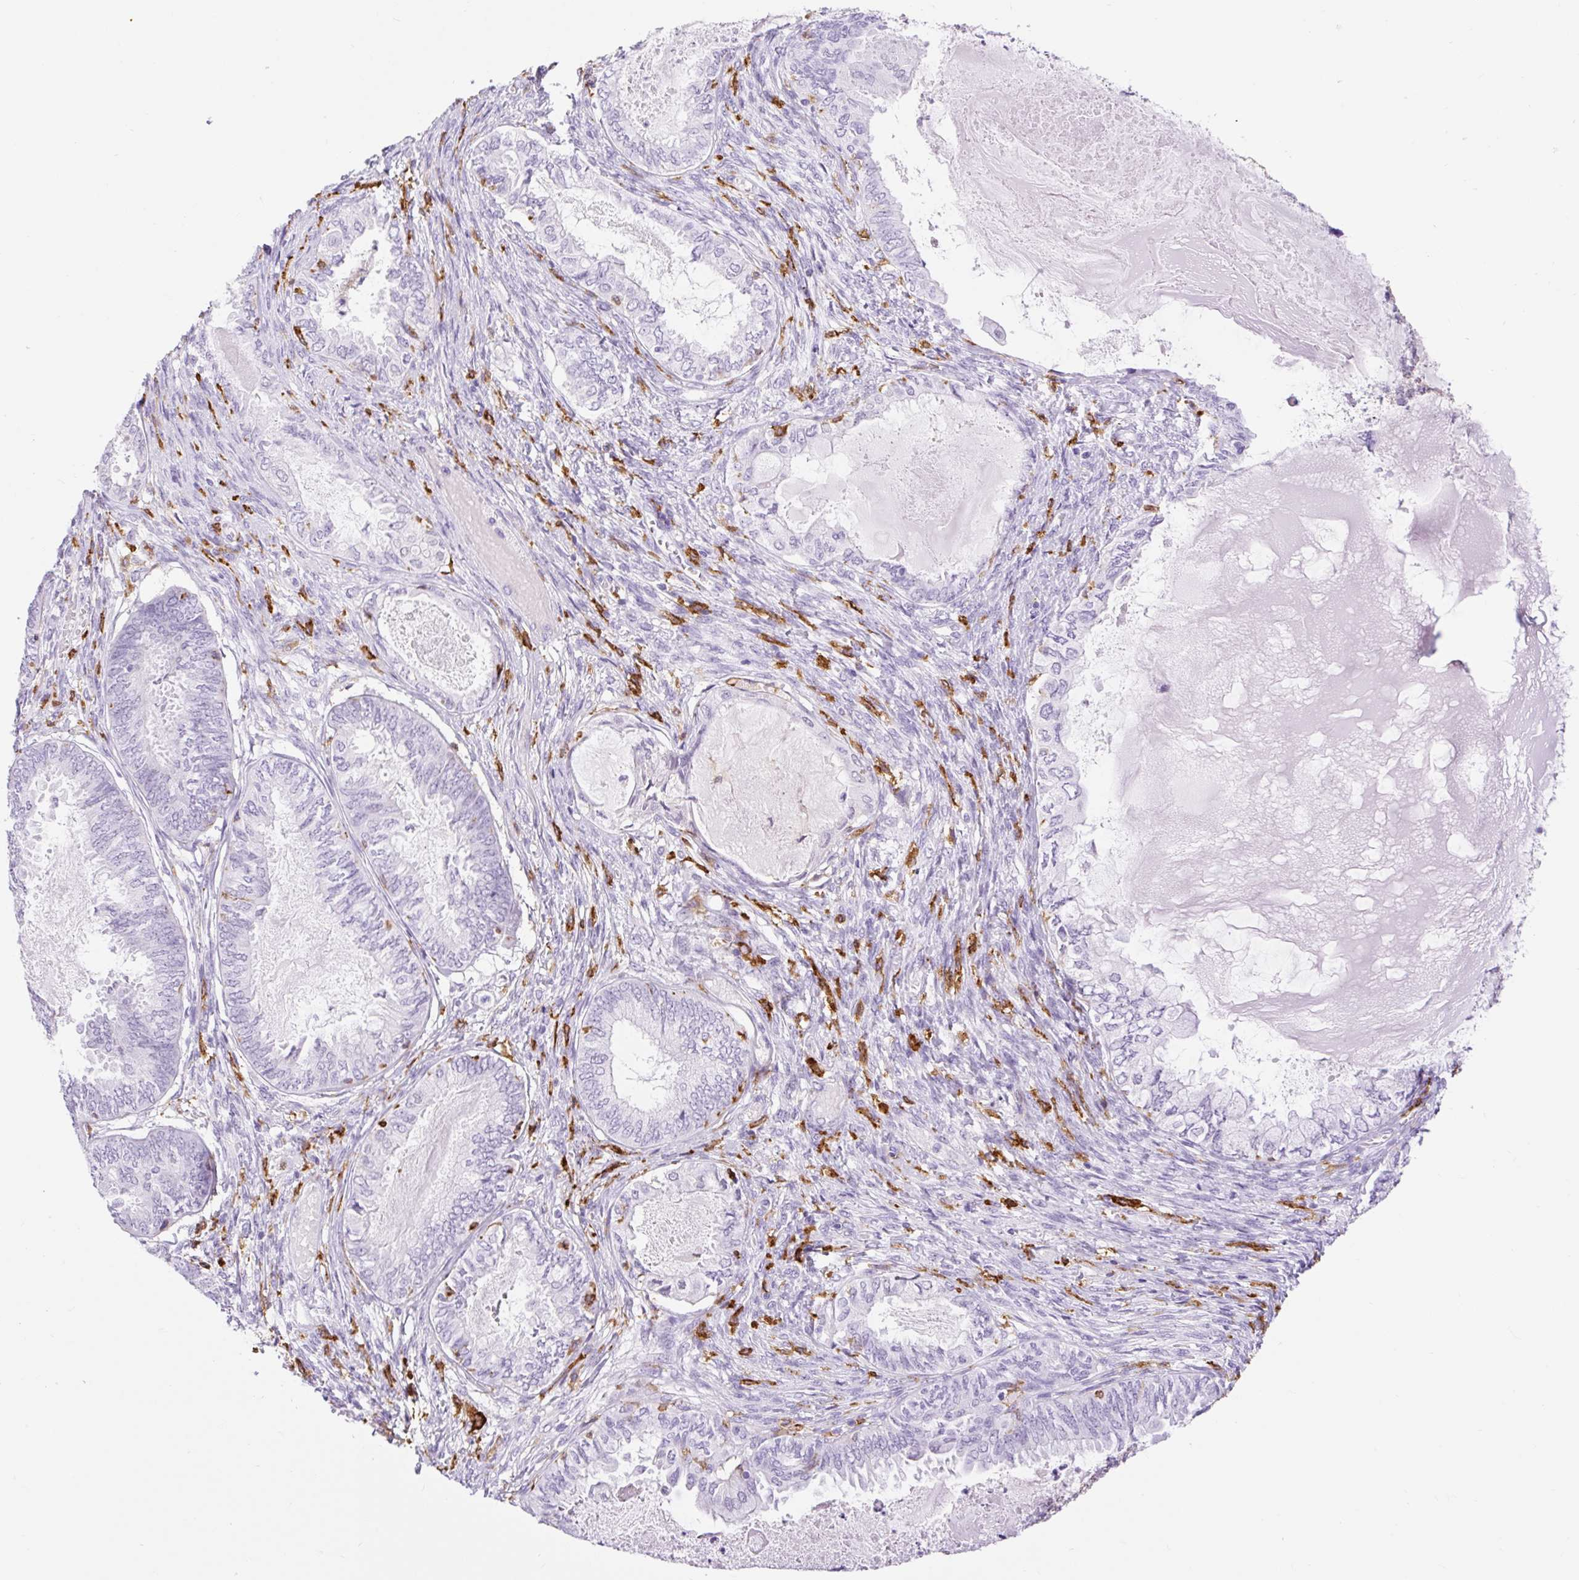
{"staining": {"intensity": "negative", "quantity": "none", "location": "none"}, "tissue": "ovarian cancer", "cell_type": "Tumor cells", "image_type": "cancer", "snomed": [{"axis": "morphology", "description": "Carcinoma, endometroid"}, {"axis": "topography", "description": "Ovary"}], "caption": "Protein analysis of endometroid carcinoma (ovarian) reveals no significant positivity in tumor cells.", "gene": "SIGLEC1", "patient": {"sex": "female", "age": 70}}